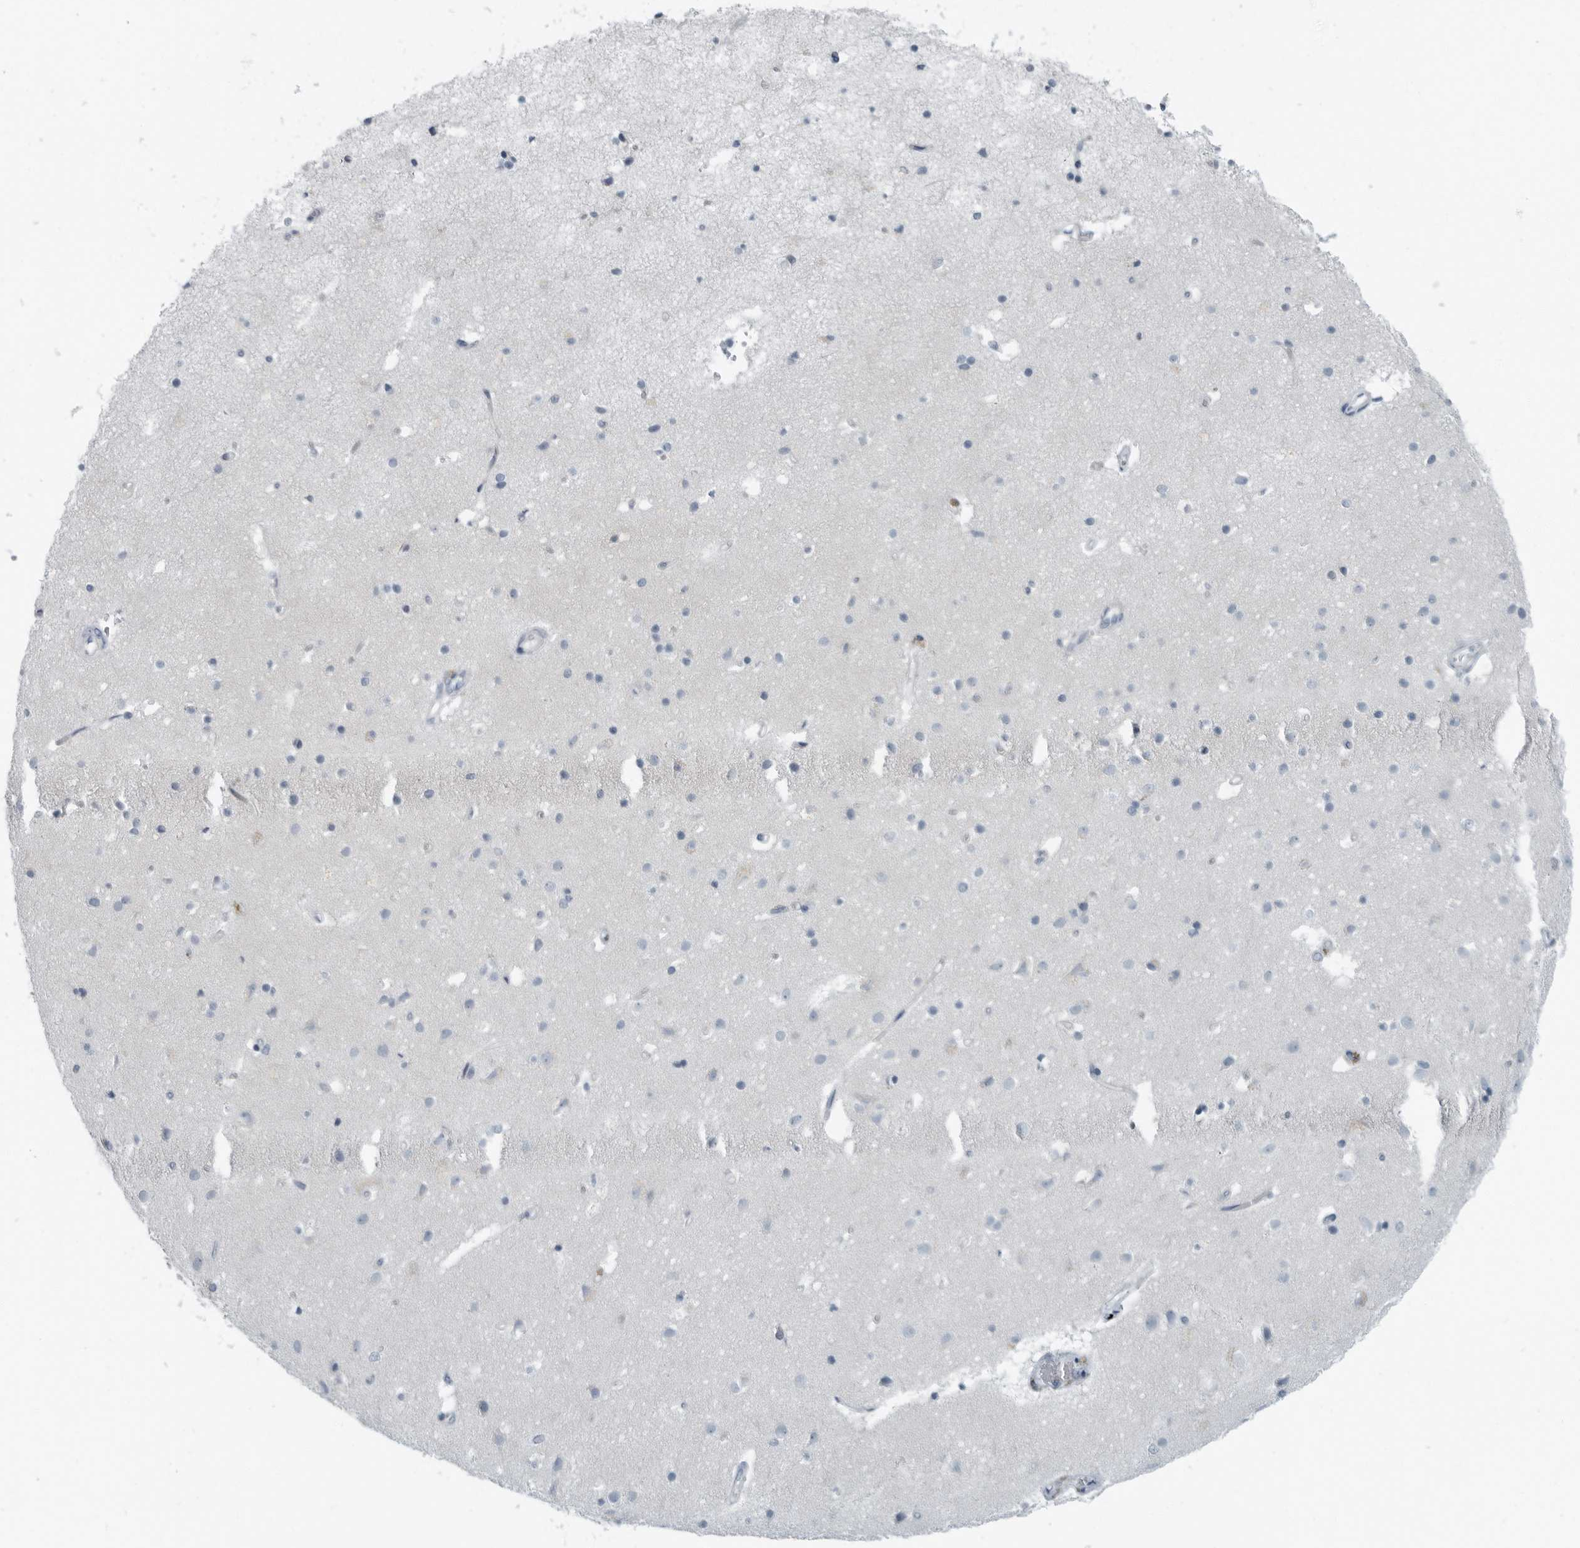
{"staining": {"intensity": "negative", "quantity": "none", "location": "none"}, "tissue": "cerebral cortex", "cell_type": "Endothelial cells", "image_type": "normal", "snomed": [{"axis": "morphology", "description": "Normal tissue, NOS"}, {"axis": "topography", "description": "Cerebral cortex"}], "caption": "Endothelial cells are negative for brown protein staining in benign cerebral cortex. (Brightfield microscopy of DAB (3,3'-diaminobenzidine) IHC at high magnification).", "gene": "ZPBP2", "patient": {"sex": "male", "age": 54}}